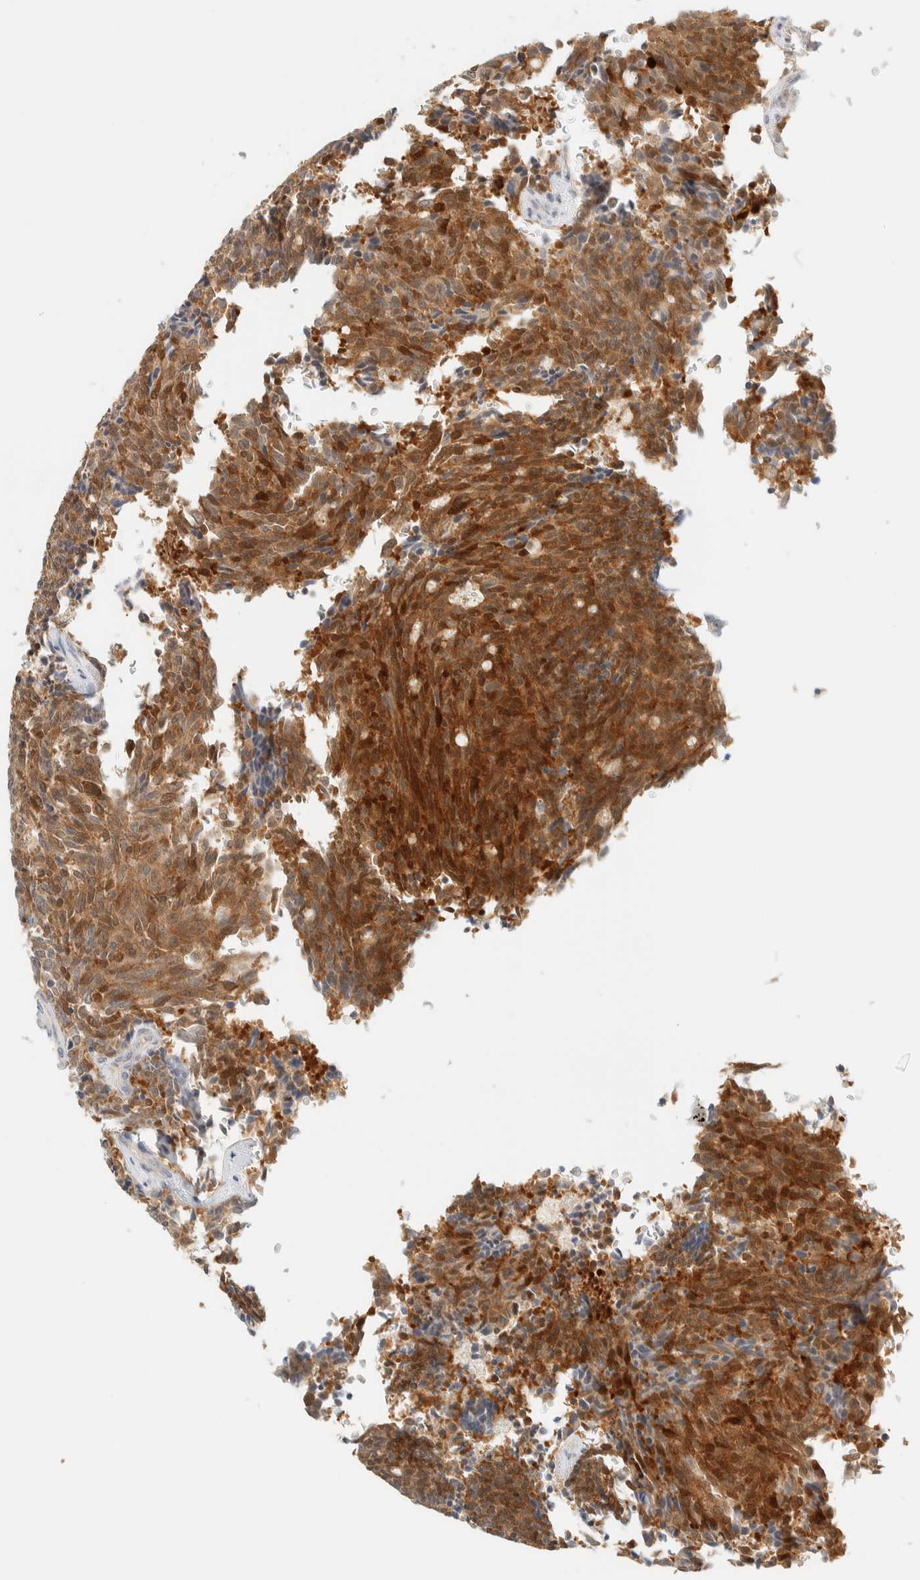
{"staining": {"intensity": "moderate", "quantity": ">75%", "location": "cytoplasmic/membranous,nuclear"}, "tissue": "carcinoid", "cell_type": "Tumor cells", "image_type": "cancer", "snomed": [{"axis": "morphology", "description": "Carcinoid, malignant, NOS"}, {"axis": "topography", "description": "Pancreas"}], "caption": "Immunohistochemical staining of human carcinoid (malignant) exhibits moderate cytoplasmic/membranous and nuclear protein positivity in approximately >75% of tumor cells. (brown staining indicates protein expression, while blue staining denotes nuclei).", "gene": "PCYT2", "patient": {"sex": "female", "age": 54}}